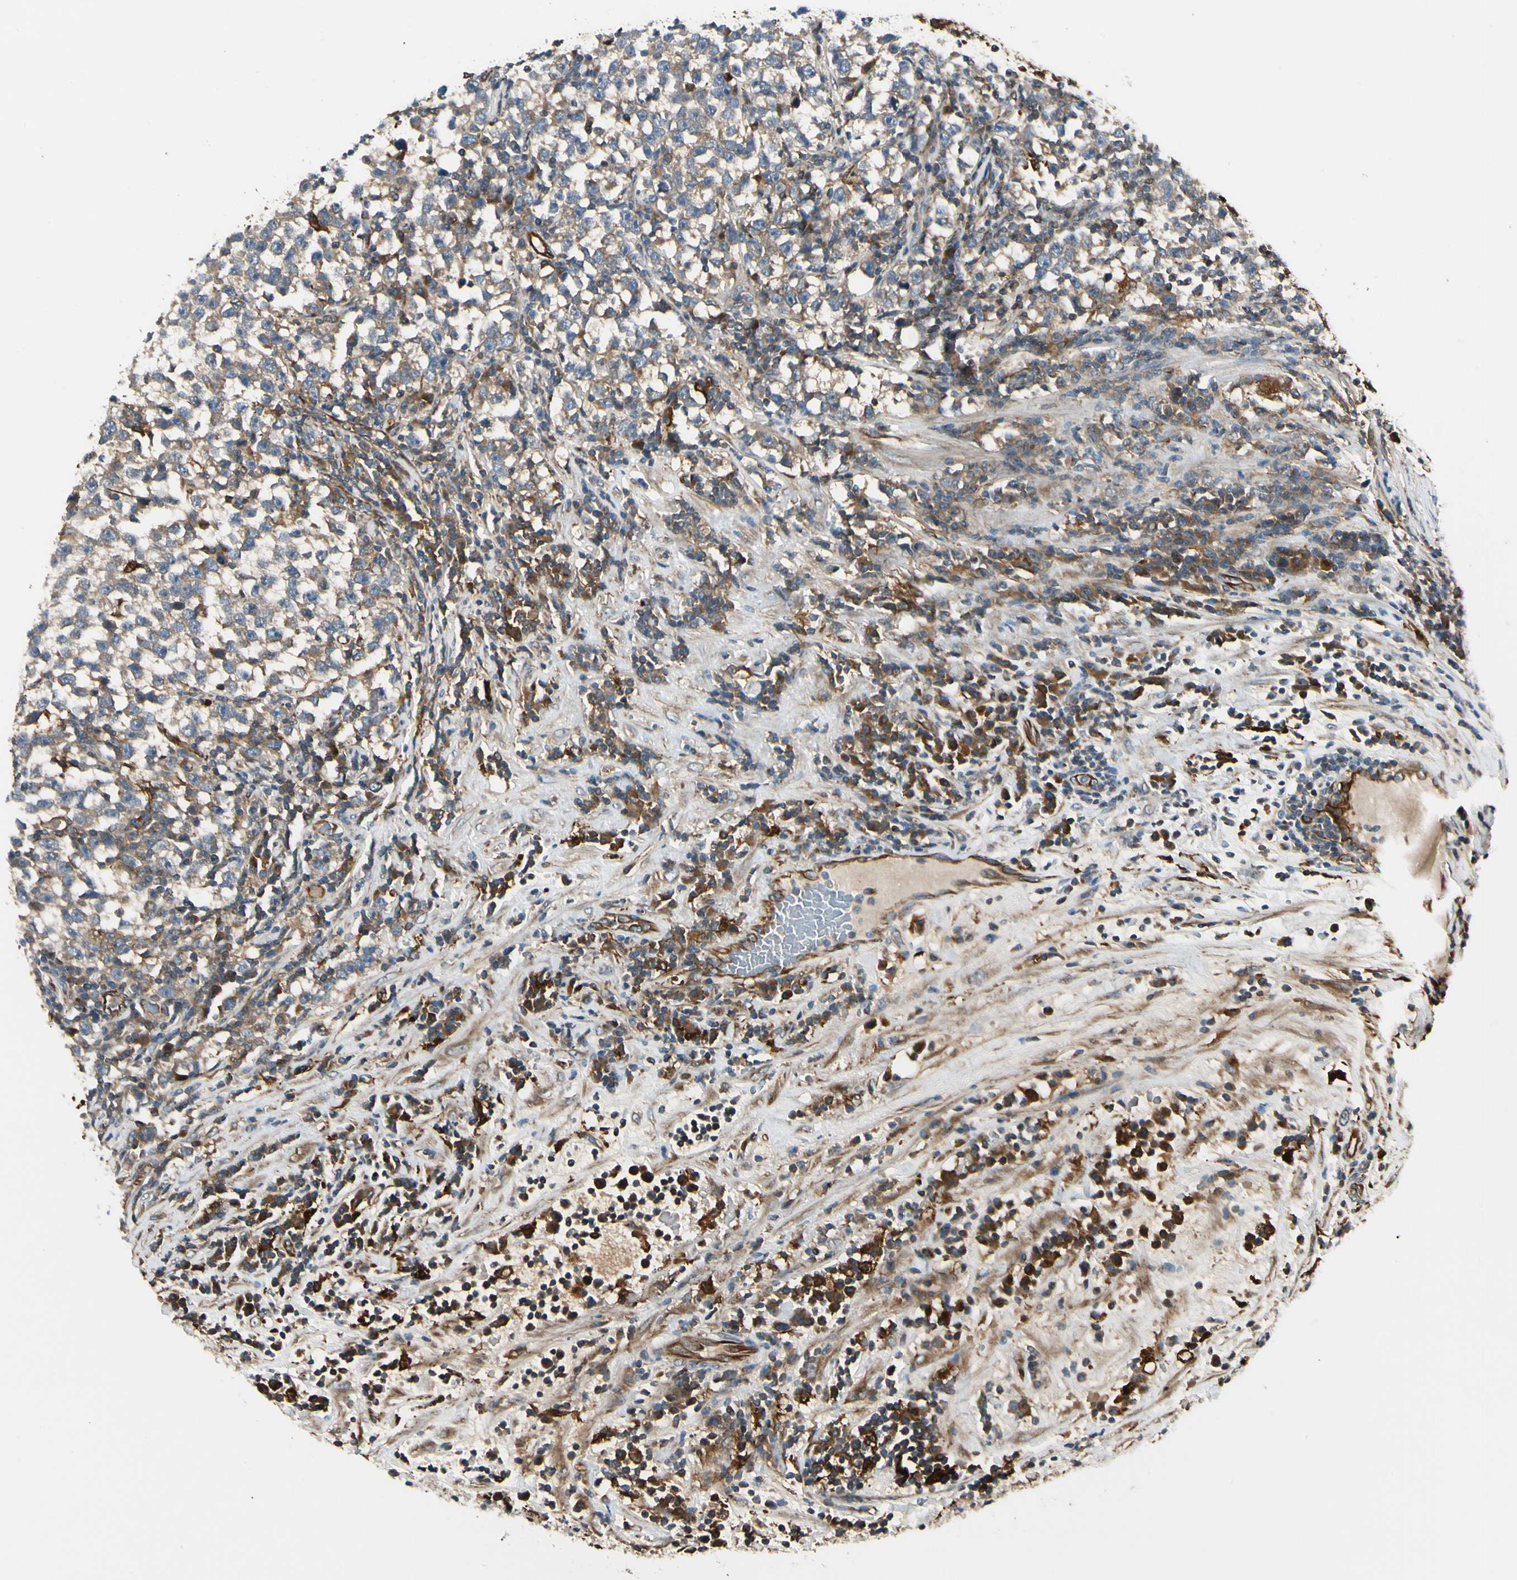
{"staining": {"intensity": "moderate", "quantity": "<25%", "location": "cytoplasmic/membranous"}, "tissue": "testis cancer", "cell_type": "Tumor cells", "image_type": "cancer", "snomed": [{"axis": "morphology", "description": "Seminoma, NOS"}, {"axis": "topography", "description": "Testis"}], "caption": "Protein expression analysis of testis cancer exhibits moderate cytoplasmic/membranous expression in approximately <25% of tumor cells. Ihc stains the protein of interest in brown and the nuclei are stained blue.", "gene": "FTH1", "patient": {"sex": "male", "age": 43}}